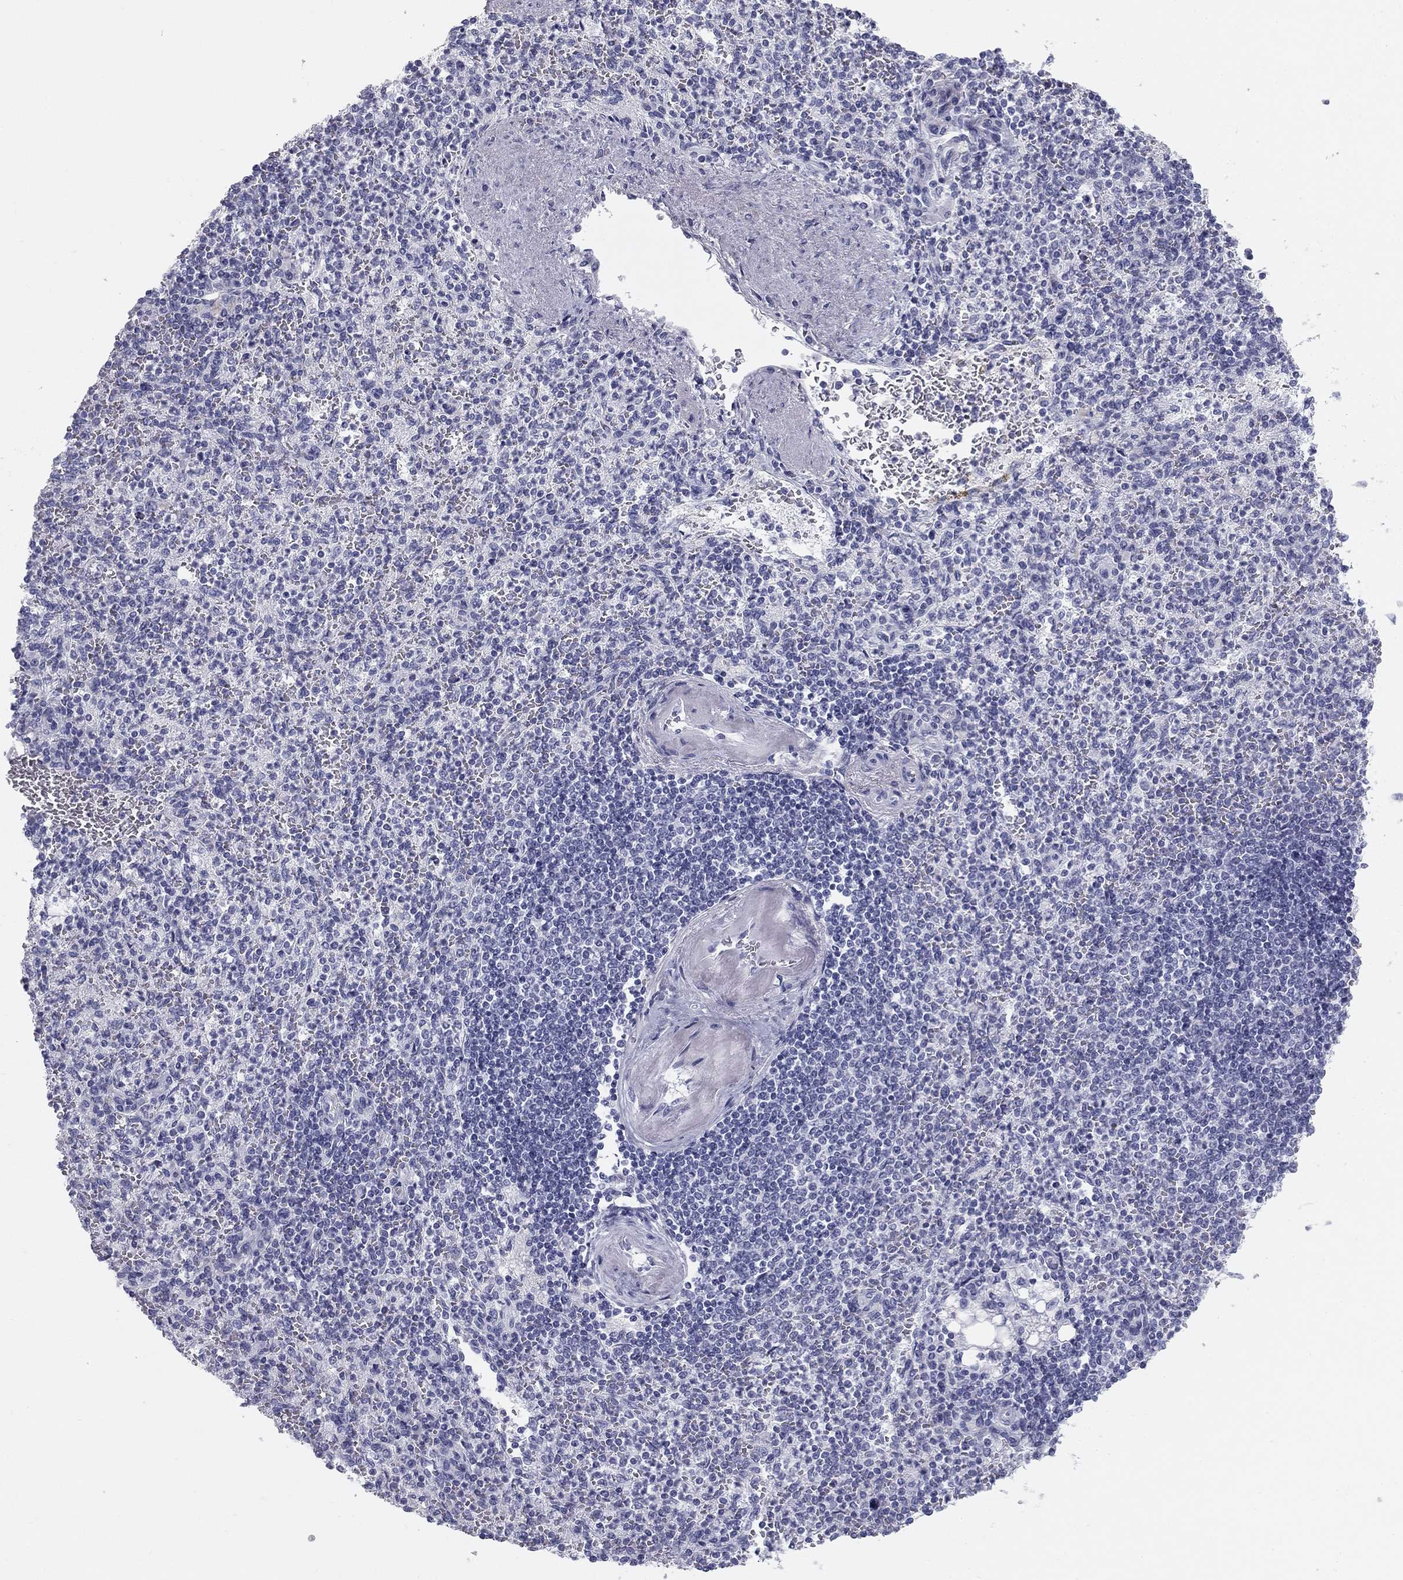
{"staining": {"intensity": "negative", "quantity": "none", "location": "none"}, "tissue": "spleen", "cell_type": "Cells in red pulp", "image_type": "normal", "snomed": [{"axis": "morphology", "description": "Normal tissue, NOS"}, {"axis": "topography", "description": "Spleen"}], "caption": "Immunohistochemical staining of unremarkable human spleen demonstrates no significant positivity in cells in red pulp. (DAB (3,3'-diaminobenzidine) immunohistochemistry with hematoxylin counter stain).", "gene": "SULT2B1", "patient": {"sex": "female", "age": 74}}